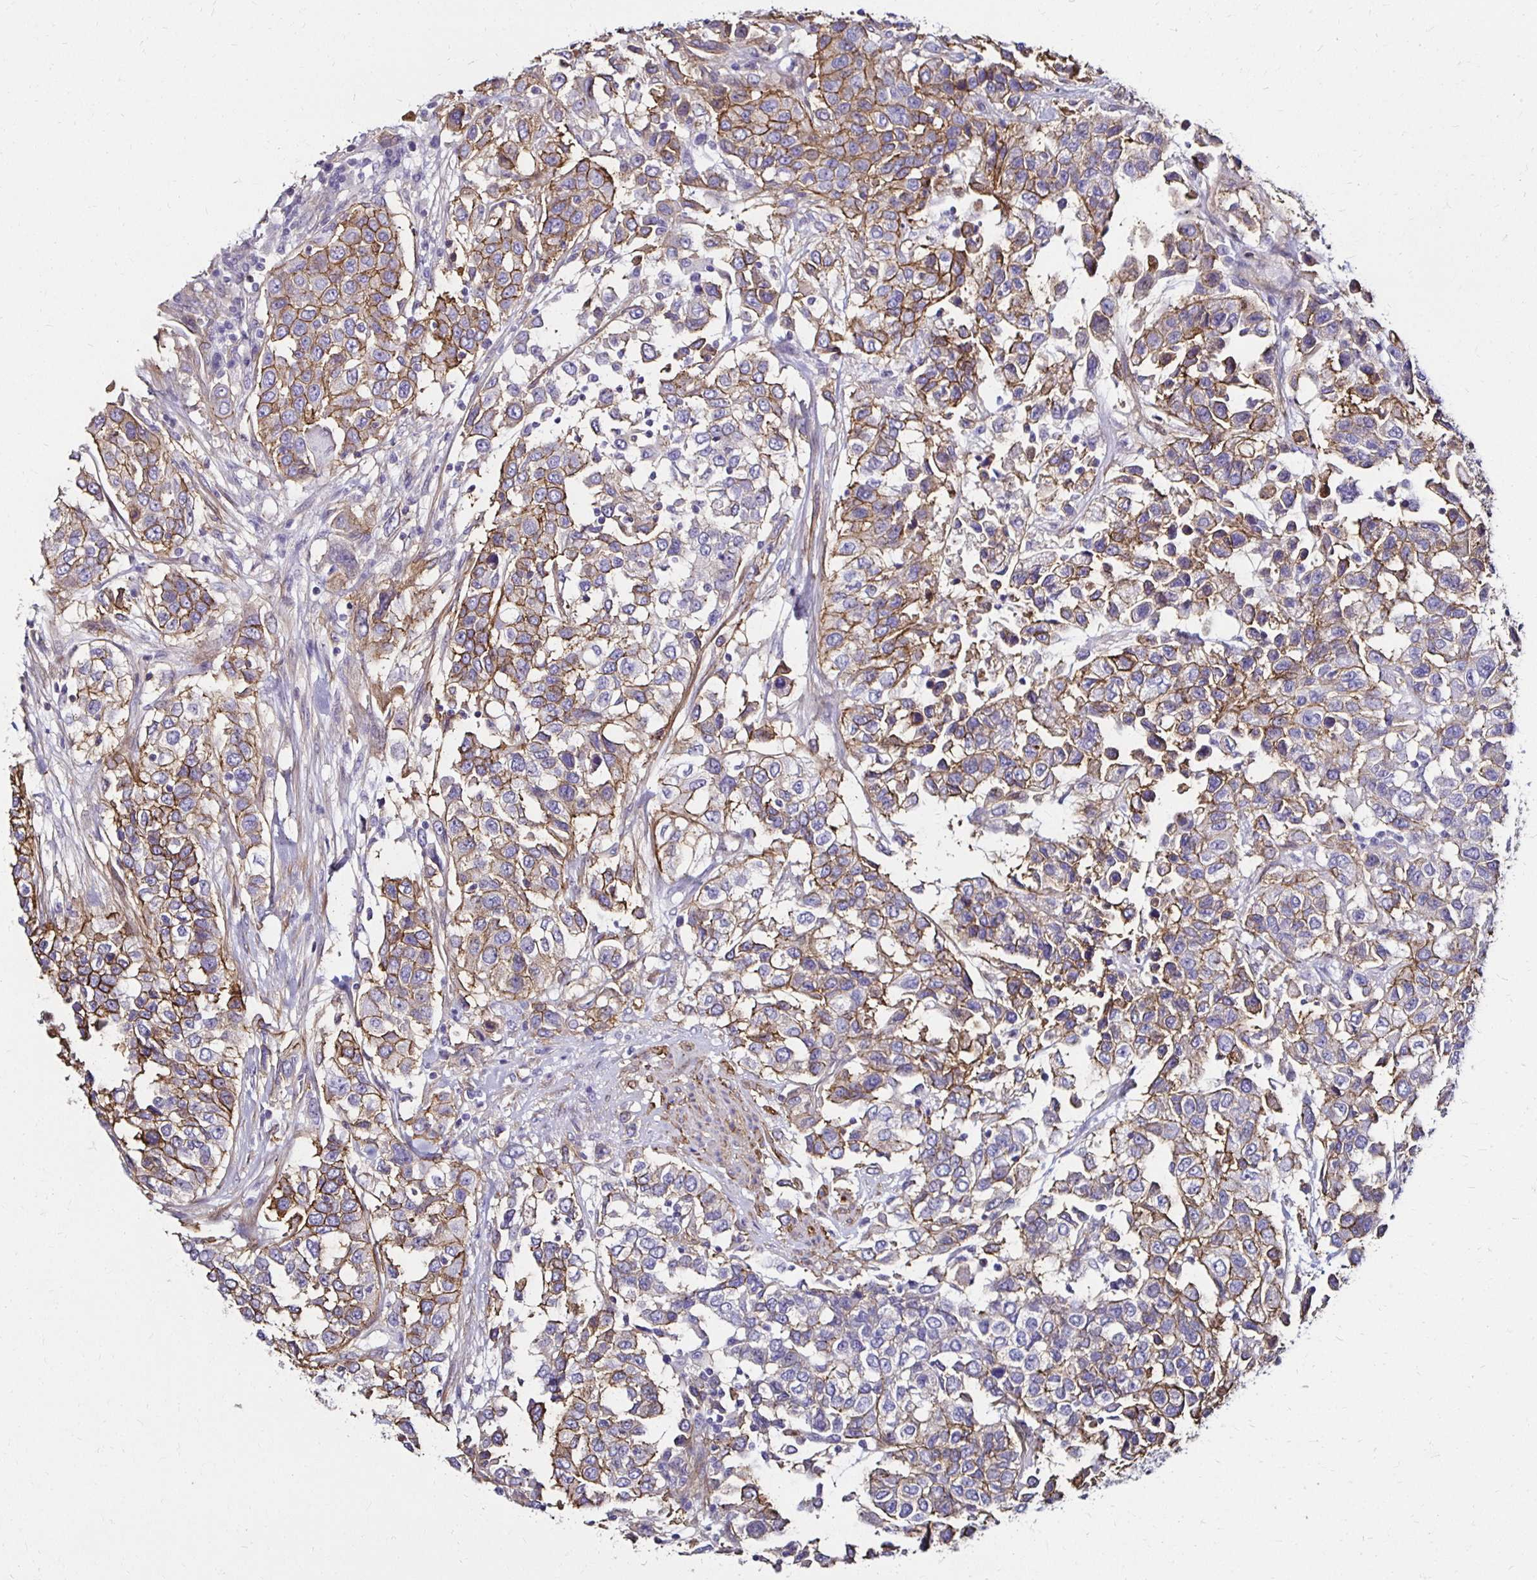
{"staining": {"intensity": "moderate", "quantity": "25%-75%", "location": "cytoplasmic/membranous"}, "tissue": "urothelial cancer", "cell_type": "Tumor cells", "image_type": "cancer", "snomed": [{"axis": "morphology", "description": "Urothelial carcinoma, High grade"}, {"axis": "topography", "description": "Urinary bladder"}], "caption": "There is medium levels of moderate cytoplasmic/membranous expression in tumor cells of urothelial cancer, as demonstrated by immunohistochemical staining (brown color).", "gene": "ITGB1", "patient": {"sex": "female", "age": 80}}